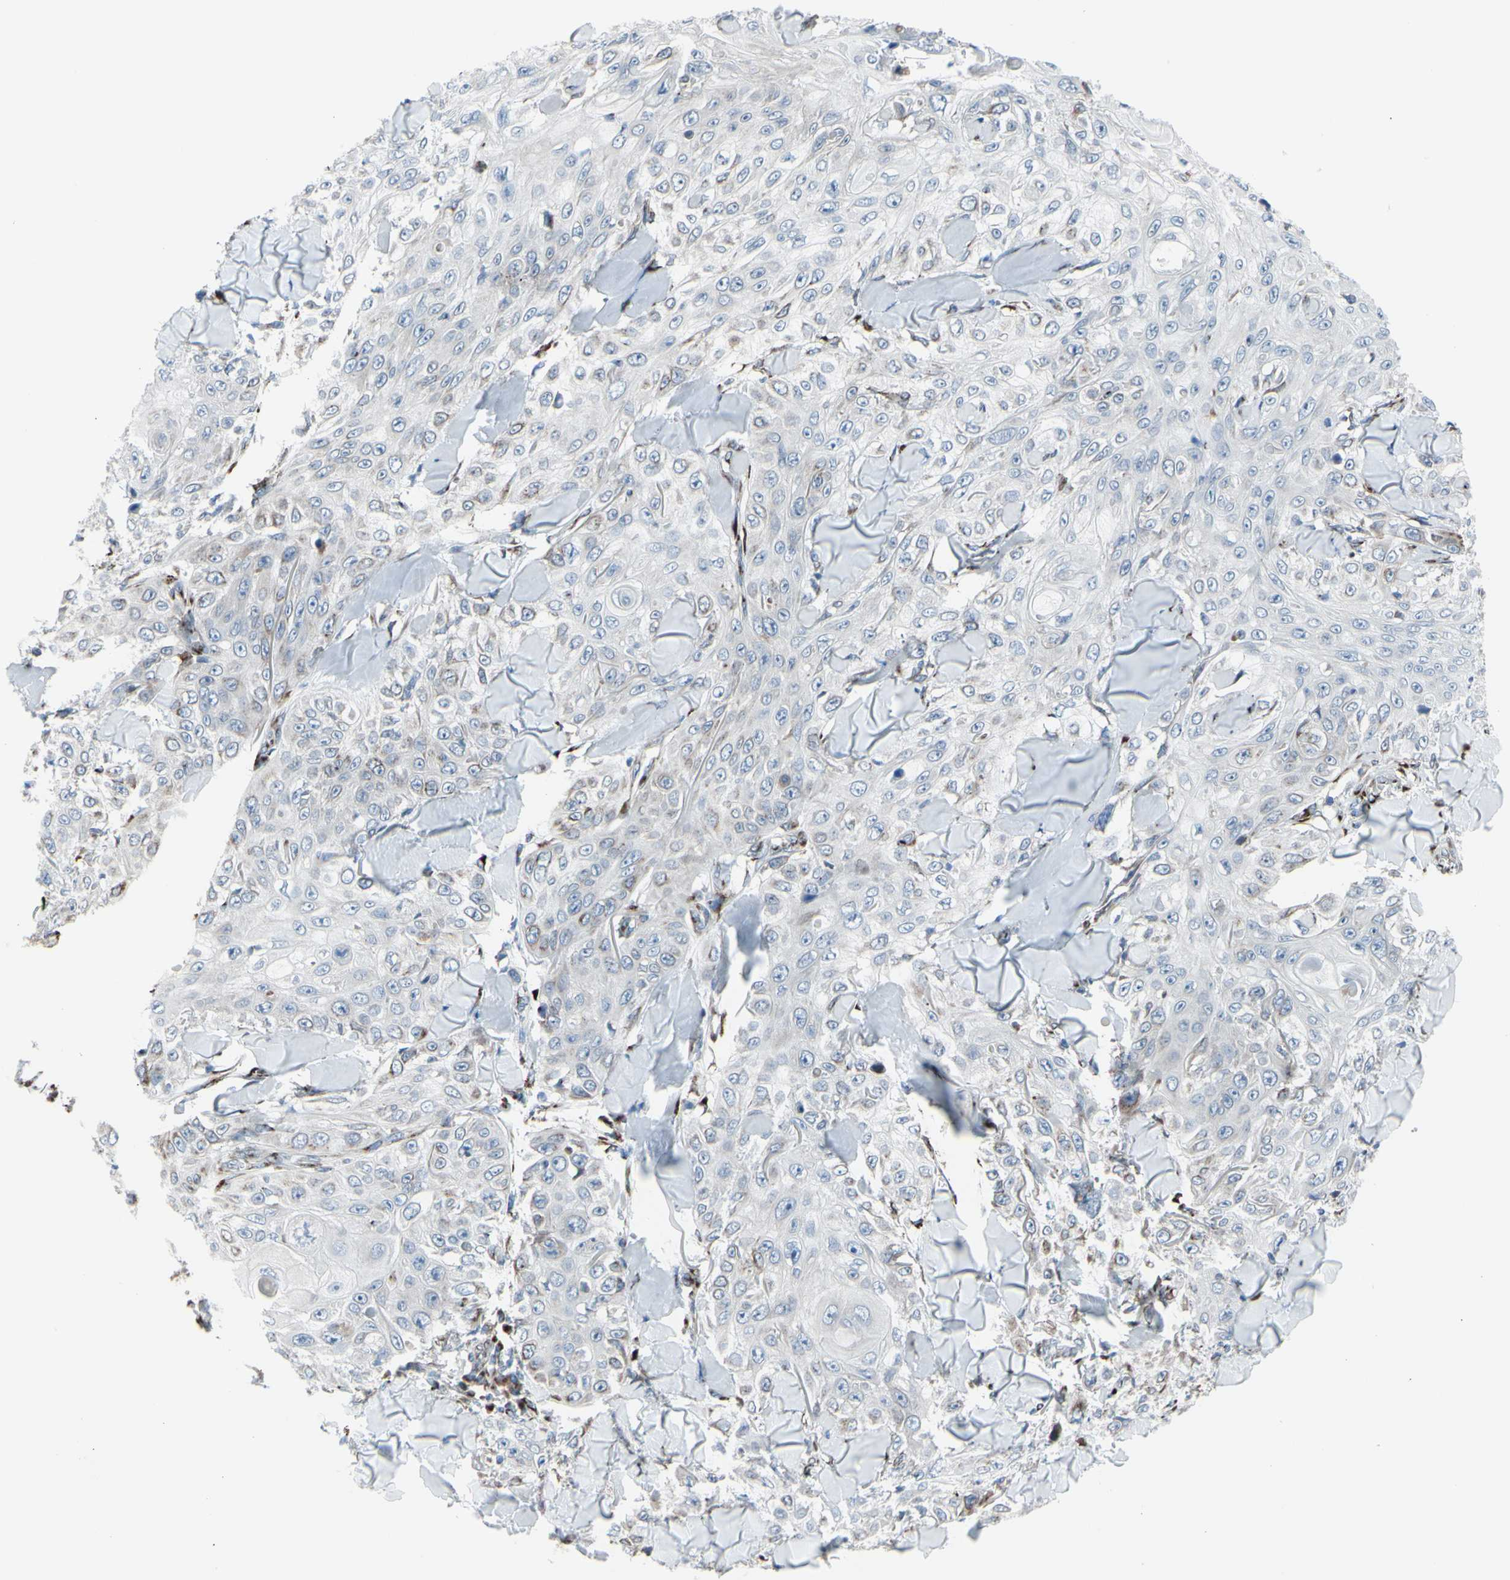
{"staining": {"intensity": "negative", "quantity": "none", "location": "none"}, "tissue": "skin cancer", "cell_type": "Tumor cells", "image_type": "cancer", "snomed": [{"axis": "morphology", "description": "Squamous cell carcinoma, NOS"}, {"axis": "topography", "description": "Skin"}], "caption": "A photomicrograph of human skin cancer is negative for staining in tumor cells.", "gene": "GLG1", "patient": {"sex": "male", "age": 86}}